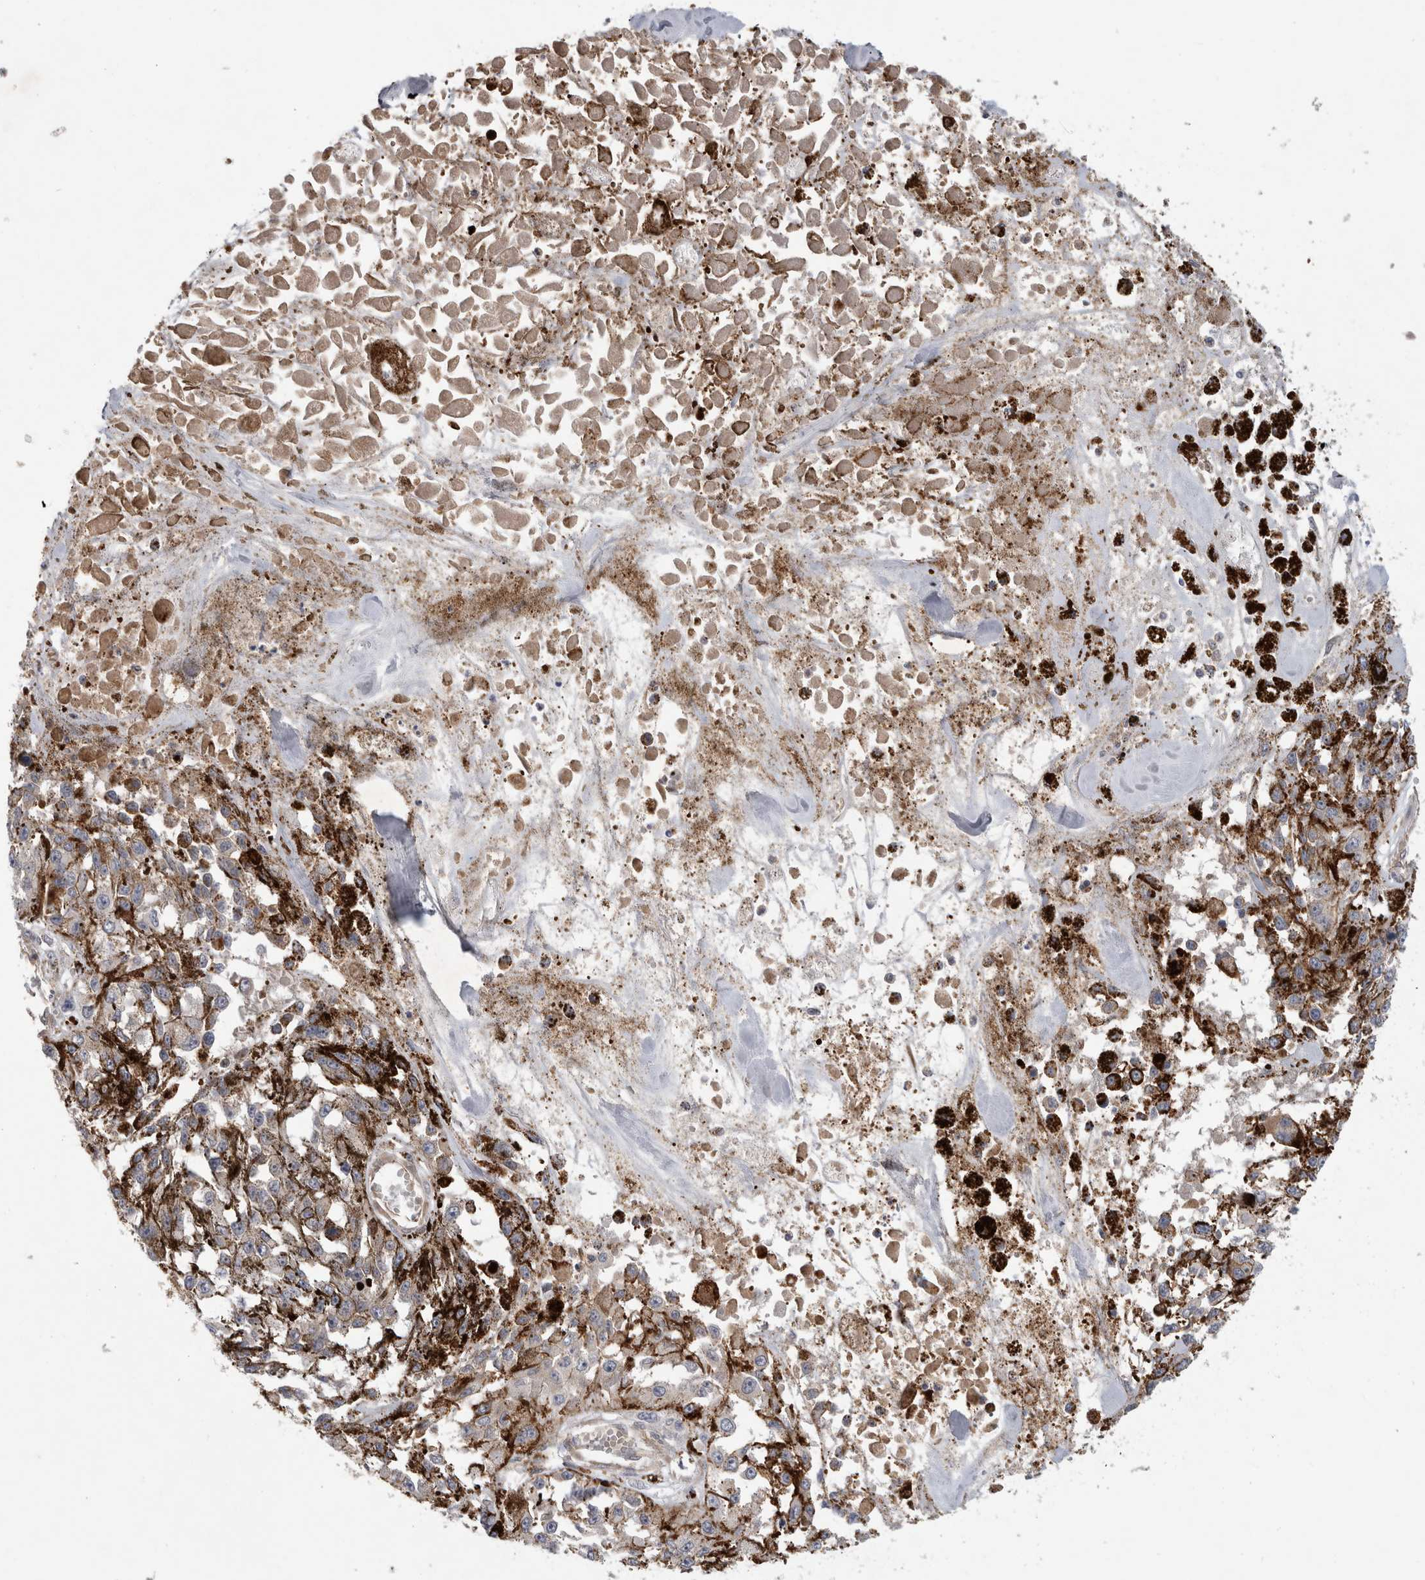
{"staining": {"intensity": "moderate", "quantity": ">75%", "location": "cytoplasmic/membranous"}, "tissue": "melanoma", "cell_type": "Tumor cells", "image_type": "cancer", "snomed": [{"axis": "morphology", "description": "Malignant melanoma, Metastatic site"}, {"axis": "topography", "description": "Lymph node"}], "caption": "There is medium levels of moderate cytoplasmic/membranous positivity in tumor cells of melanoma, as demonstrated by immunohistochemical staining (brown color).", "gene": "ANKFY1", "patient": {"sex": "male", "age": 59}}